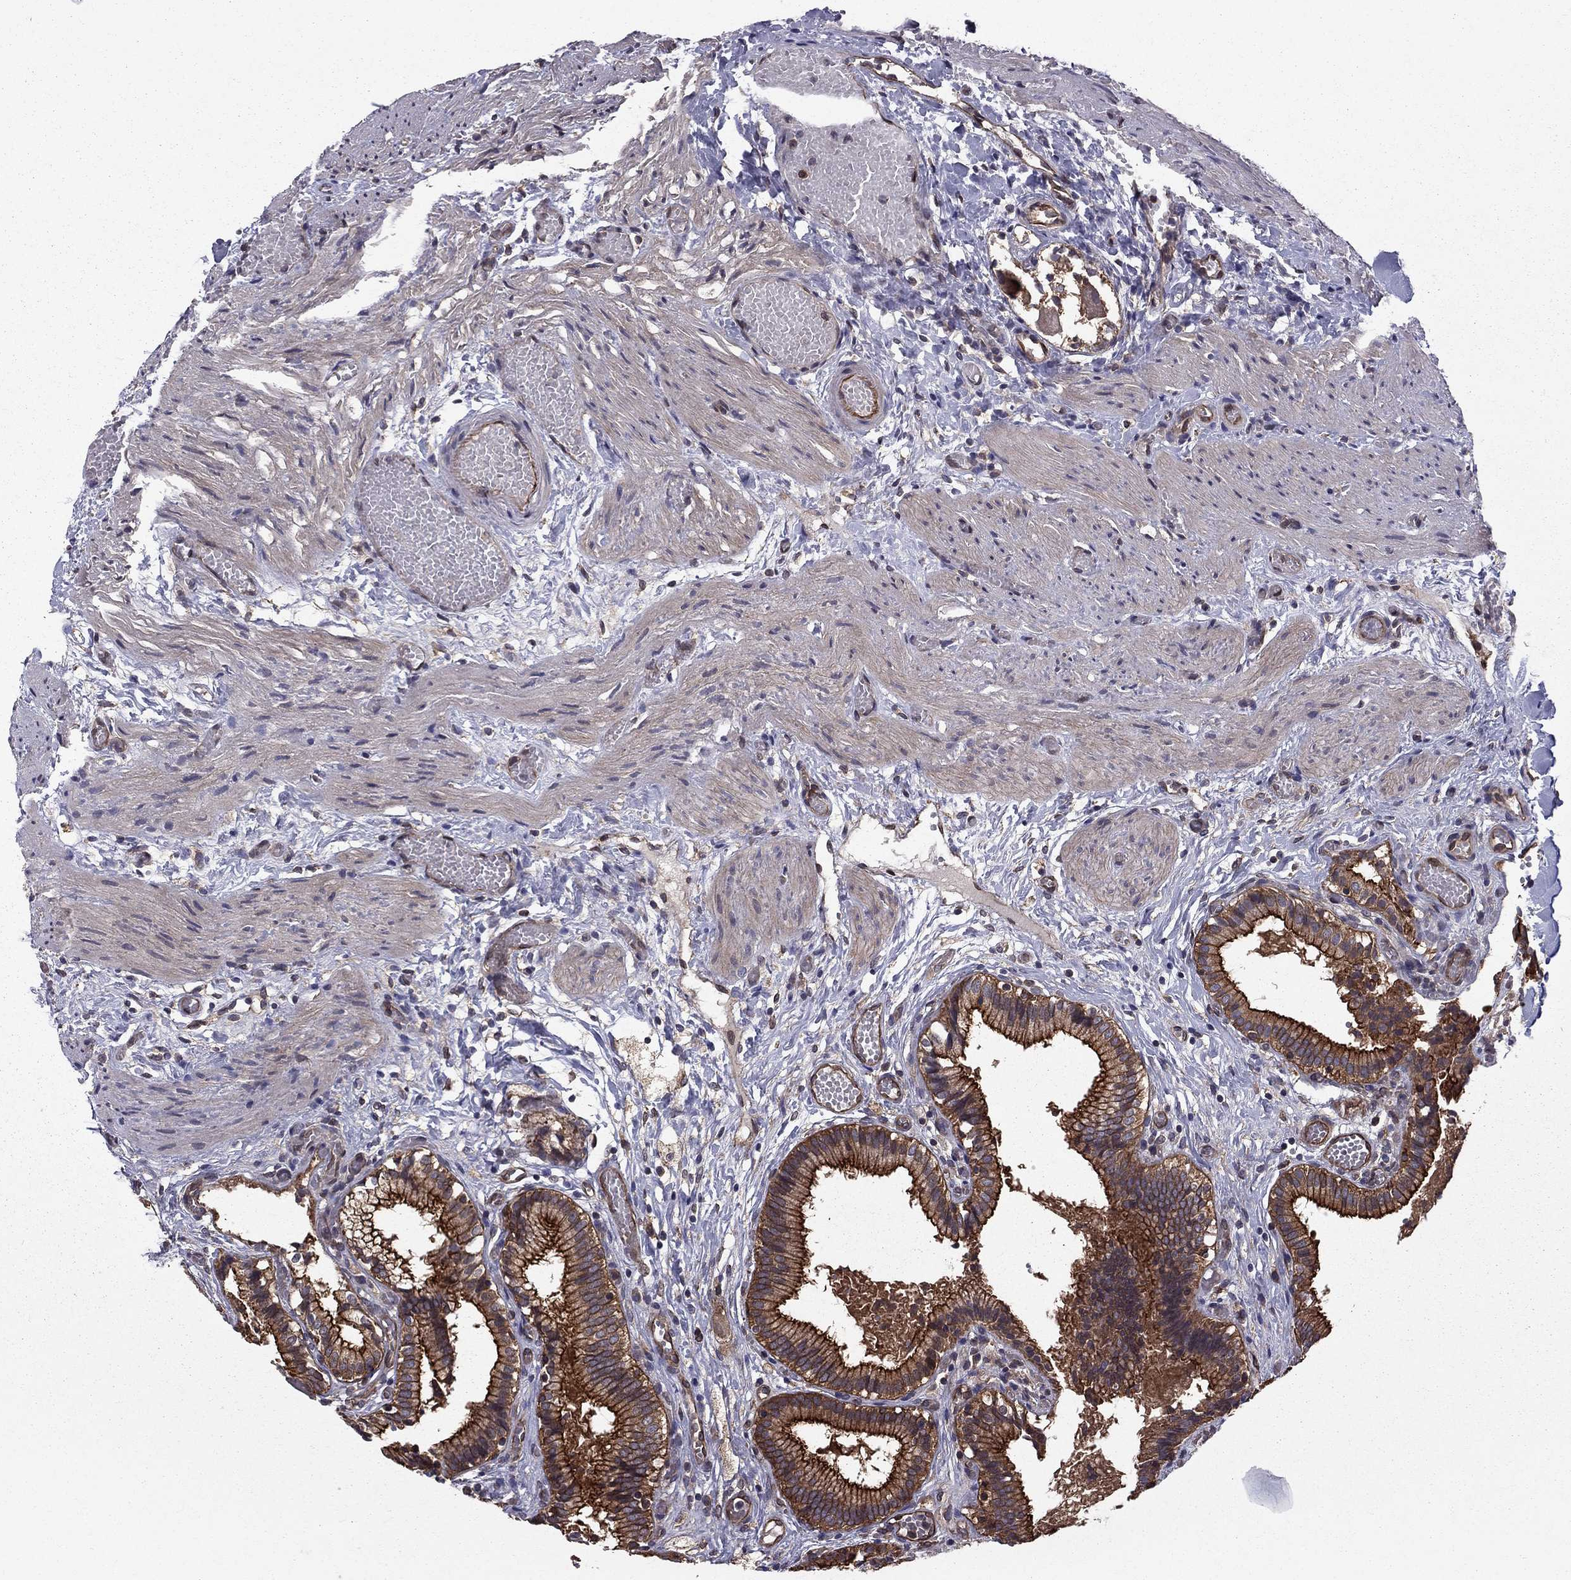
{"staining": {"intensity": "strong", "quantity": ">75%", "location": "cytoplasmic/membranous"}, "tissue": "gallbladder", "cell_type": "Glandular cells", "image_type": "normal", "snomed": [{"axis": "morphology", "description": "Normal tissue, NOS"}, {"axis": "topography", "description": "Gallbladder"}], "caption": "There is high levels of strong cytoplasmic/membranous positivity in glandular cells of benign gallbladder, as demonstrated by immunohistochemical staining (brown color).", "gene": "SHMT1", "patient": {"sex": "female", "age": 24}}